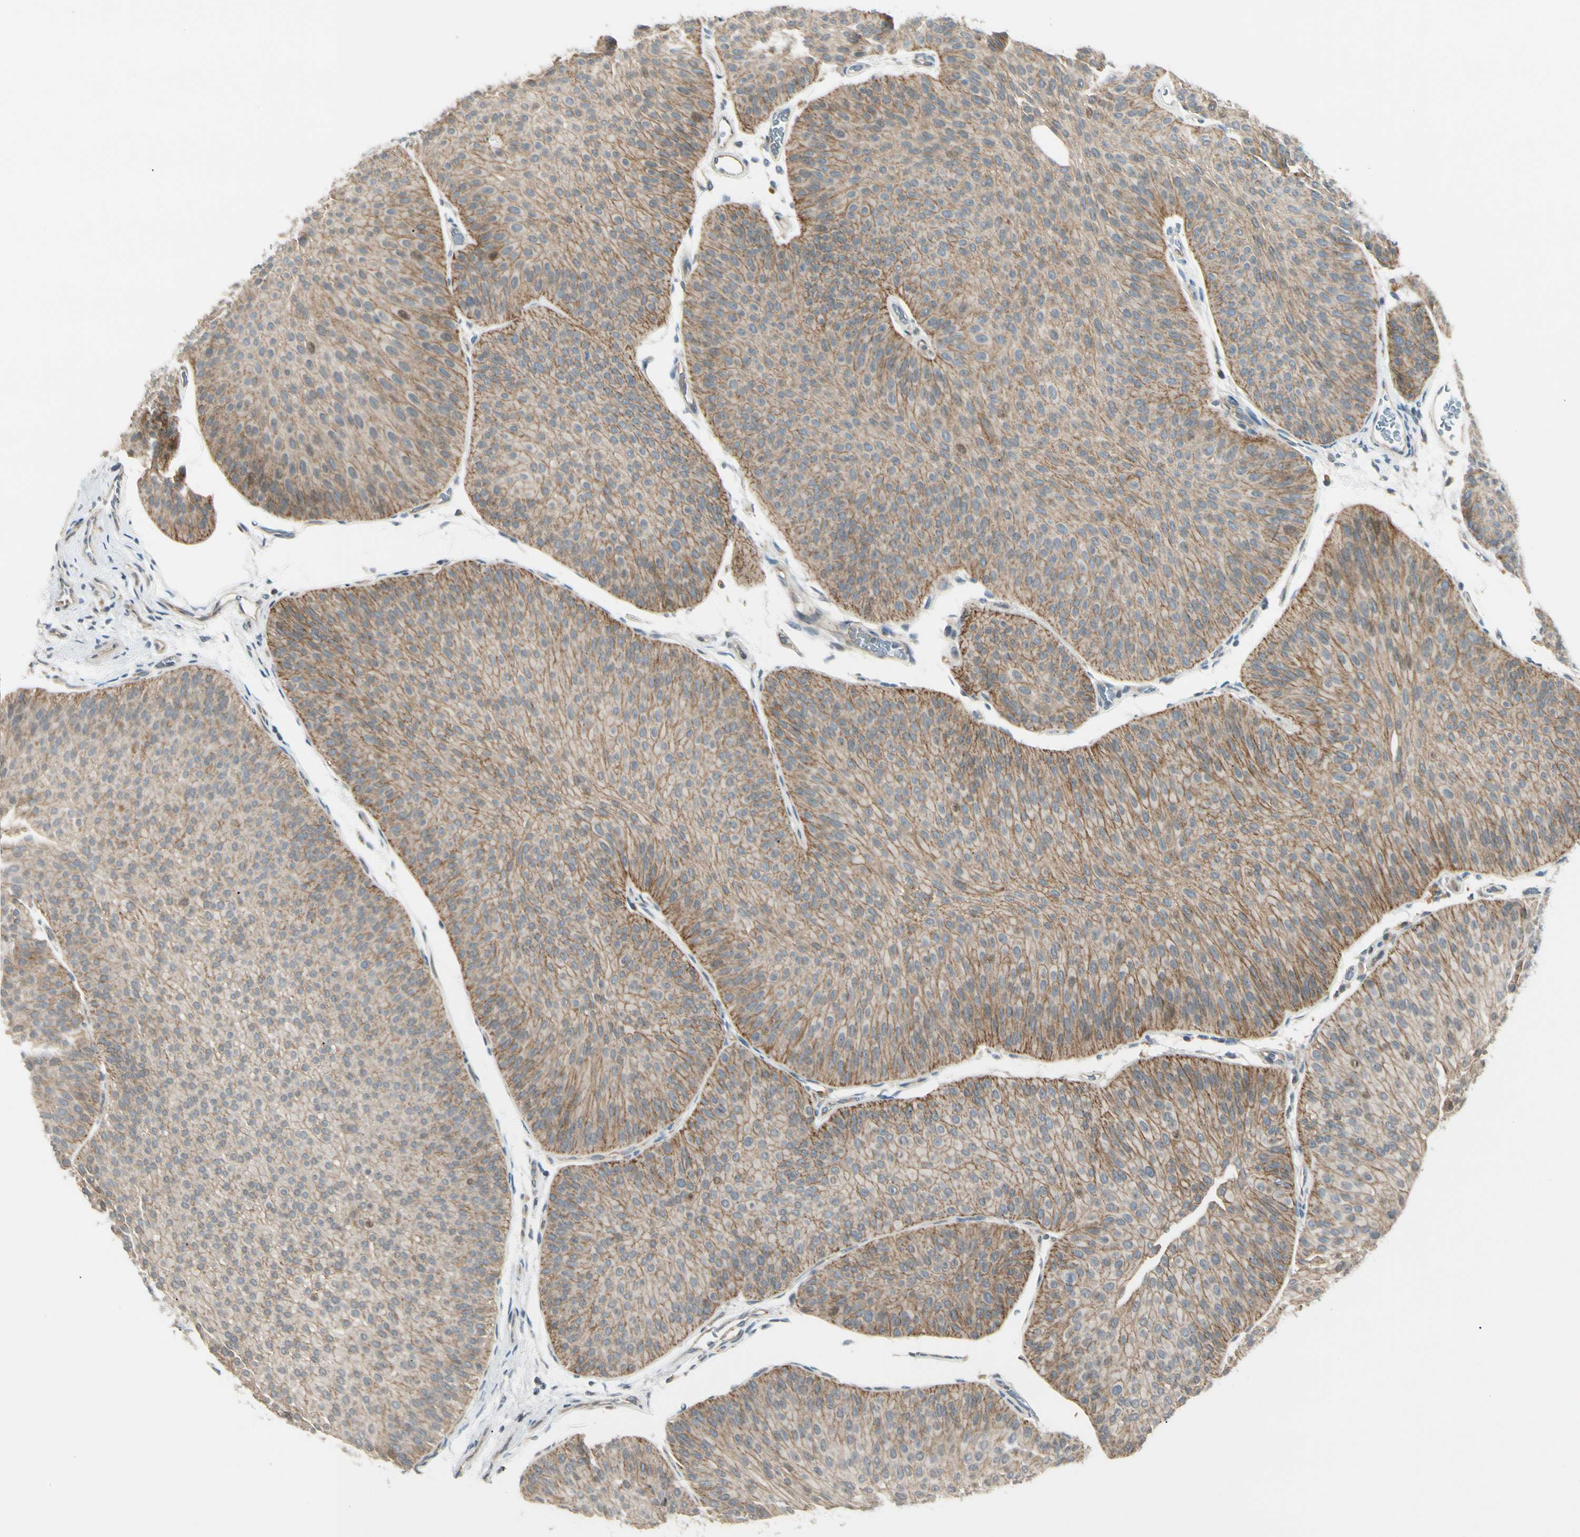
{"staining": {"intensity": "moderate", "quantity": ">75%", "location": "cytoplasmic/membranous"}, "tissue": "urothelial cancer", "cell_type": "Tumor cells", "image_type": "cancer", "snomed": [{"axis": "morphology", "description": "Urothelial carcinoma, Low grade"}, {"axis": "topography", "description": "Urinary bladder"}], "caption": "Urothelial cancer was stained to show a protein in brown. There is medium levels of moderate cytoplasmic/membranous positivity in approximately >75% of tumor cells. (DAB IHC, brown staining for protein, blue staining for nuclei).", "gene": "P3H2", "patient": {"sex": "female", "age": 60}}